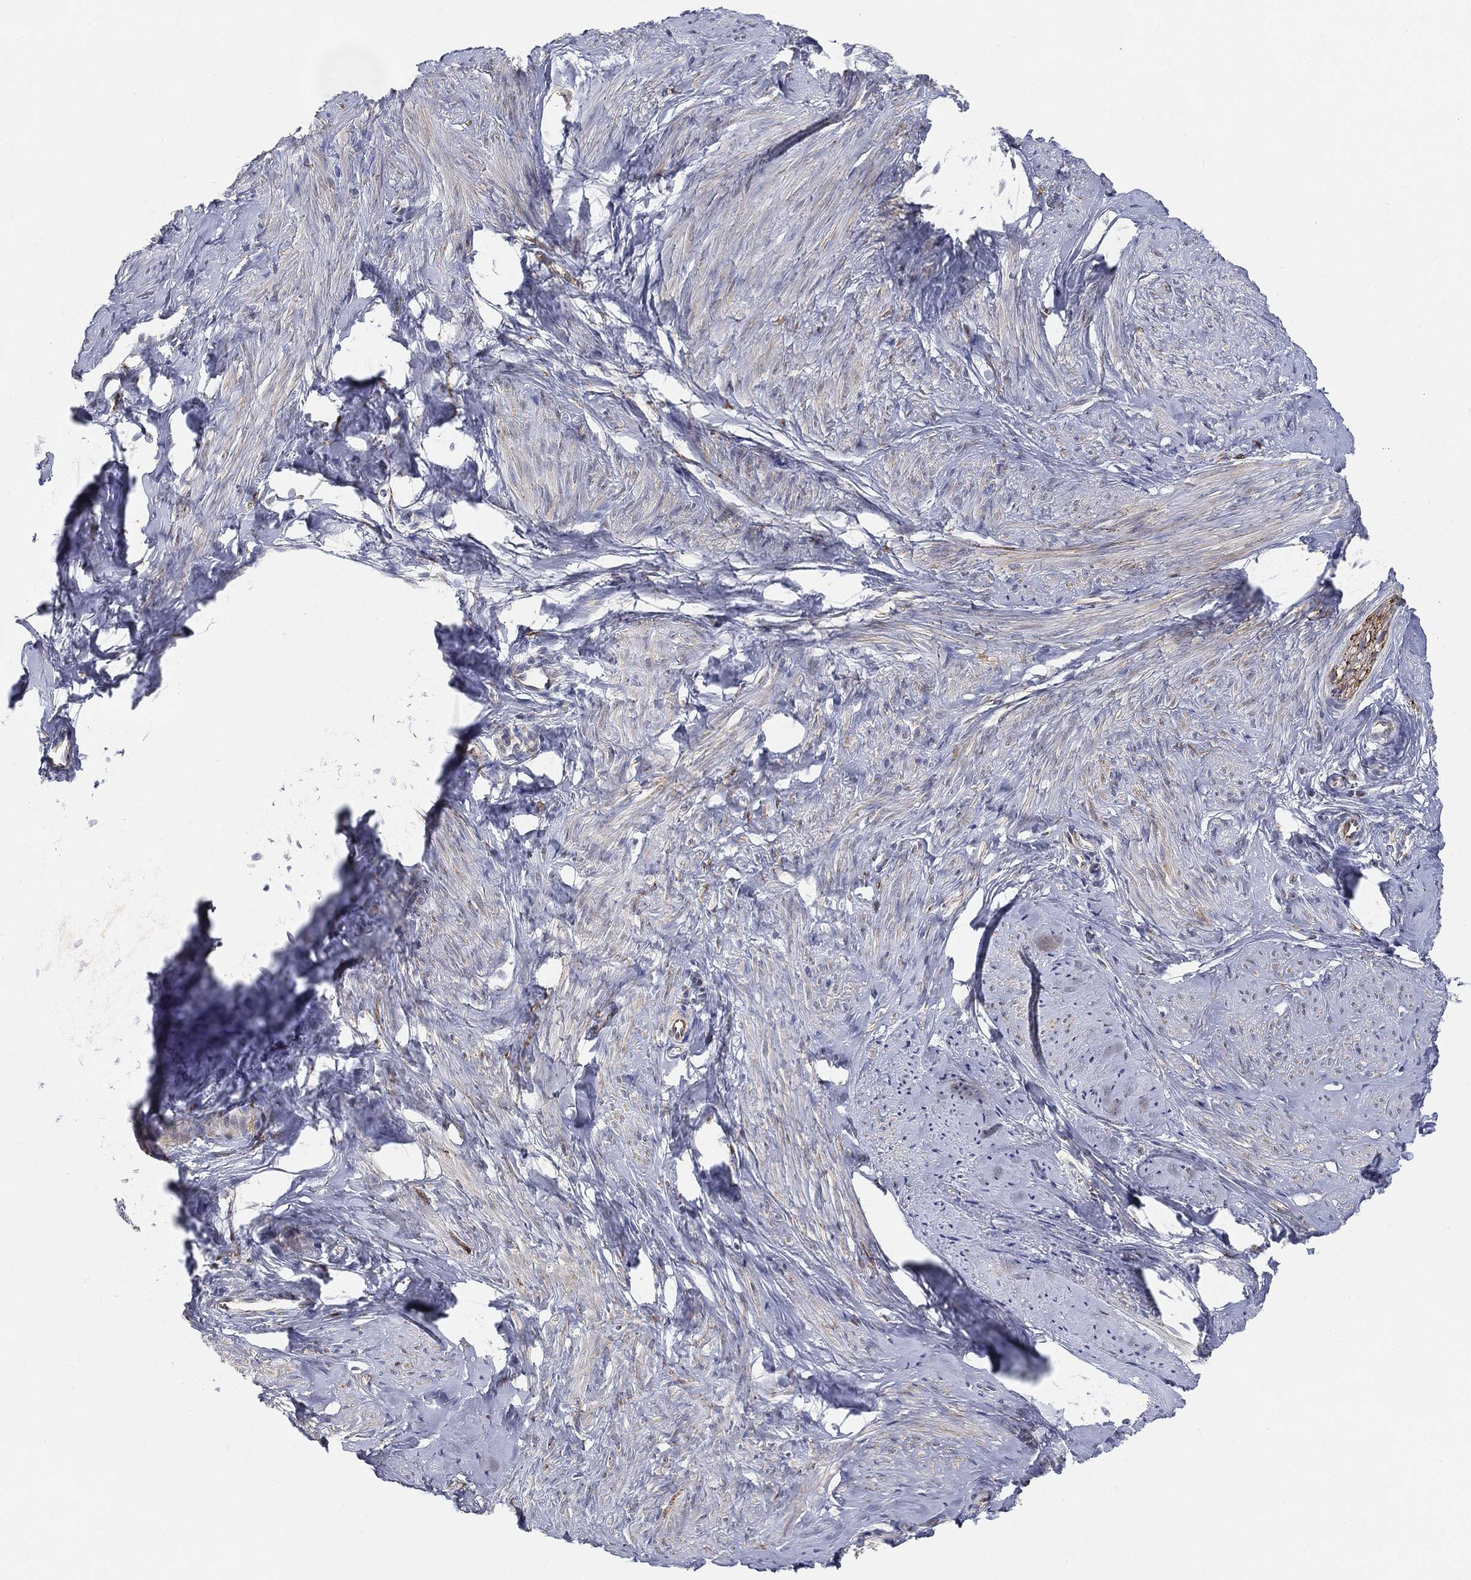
{"staining": {"intensity": "weak", "quantity": "<25%", "location": "cytoplasmic/membranous"}, "tissue": "smooth muscle", "cell_type": "Smooth muscle cells", "image_type": "normal", "snomed": [{"axis": "morphology", "description": "Normal tissue, NOS"}, {"axis": "topography", "description": "Smooth muscle"}], "caption": "Human smooth muscle stained for a protein using immunohistochemistry (IHC) reveals no staining in smooth muscle cells.", "gene": "TMEM25", "patient": {"sex": "female", "age": 48}}